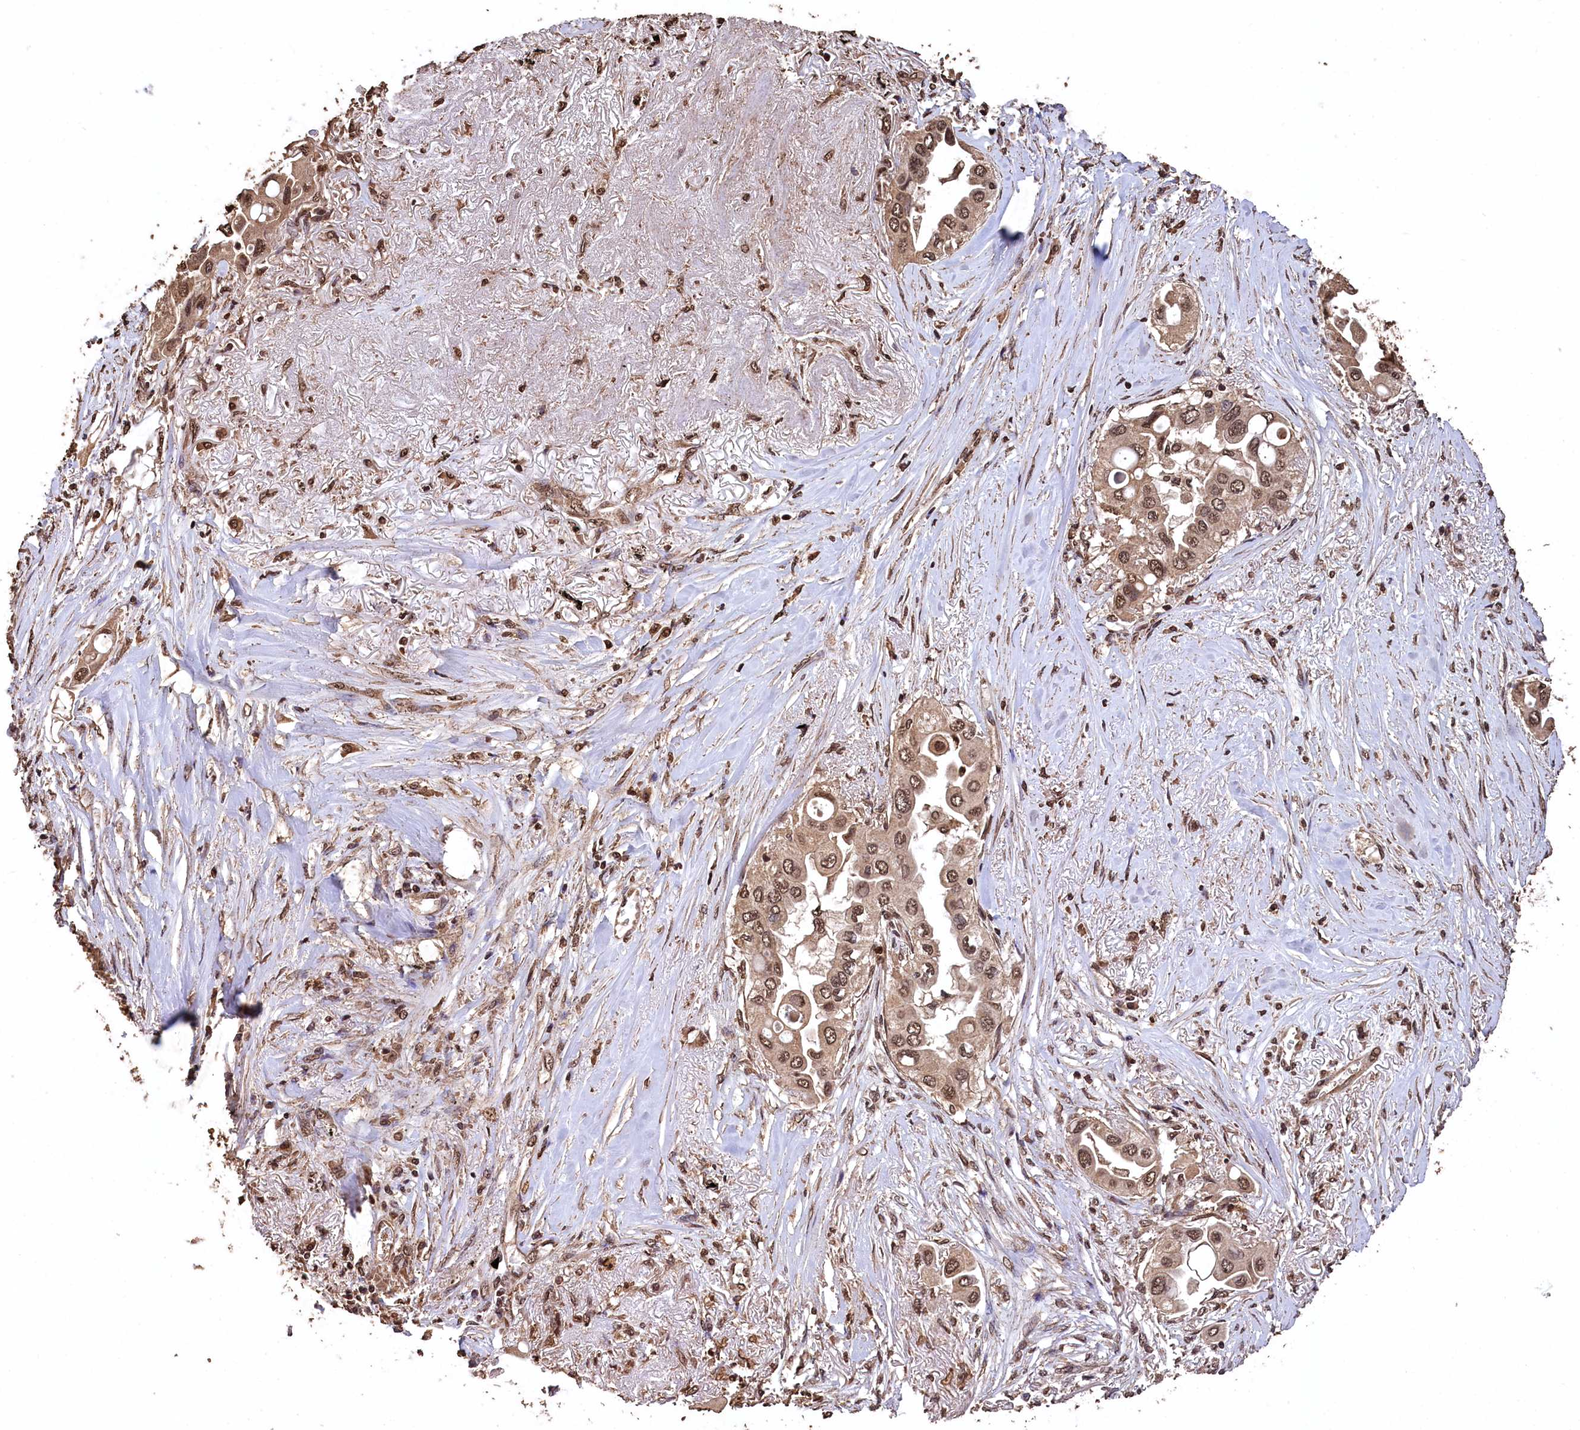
{"staining": {"intensity": "moderate", "quantity": ">75%", "location": "cytoplasmic/membranous,nuclear"}, "tissue": "lung cancer", "cell_type": "Tumor cells", "image_type": "cancer", "snomed": [{"axis": "morphology", "description": "Adenocarcinoma, NOS"}, {"axis": "topography", "description": "Lung"}], "caption": "Brown immunohistochemical staining in lung cancer displays moderate cytoplasmic/membranous and nuclear expression in about >75% of tumor cells. Using DAB (3,3'-diaminobenzidine) (brown) and hematoxylin (blue) stains, captured at high magnification using brightfield microscopy.", "gene": "CEP57L1", "patient": {"sex": "female", "age": 76}}